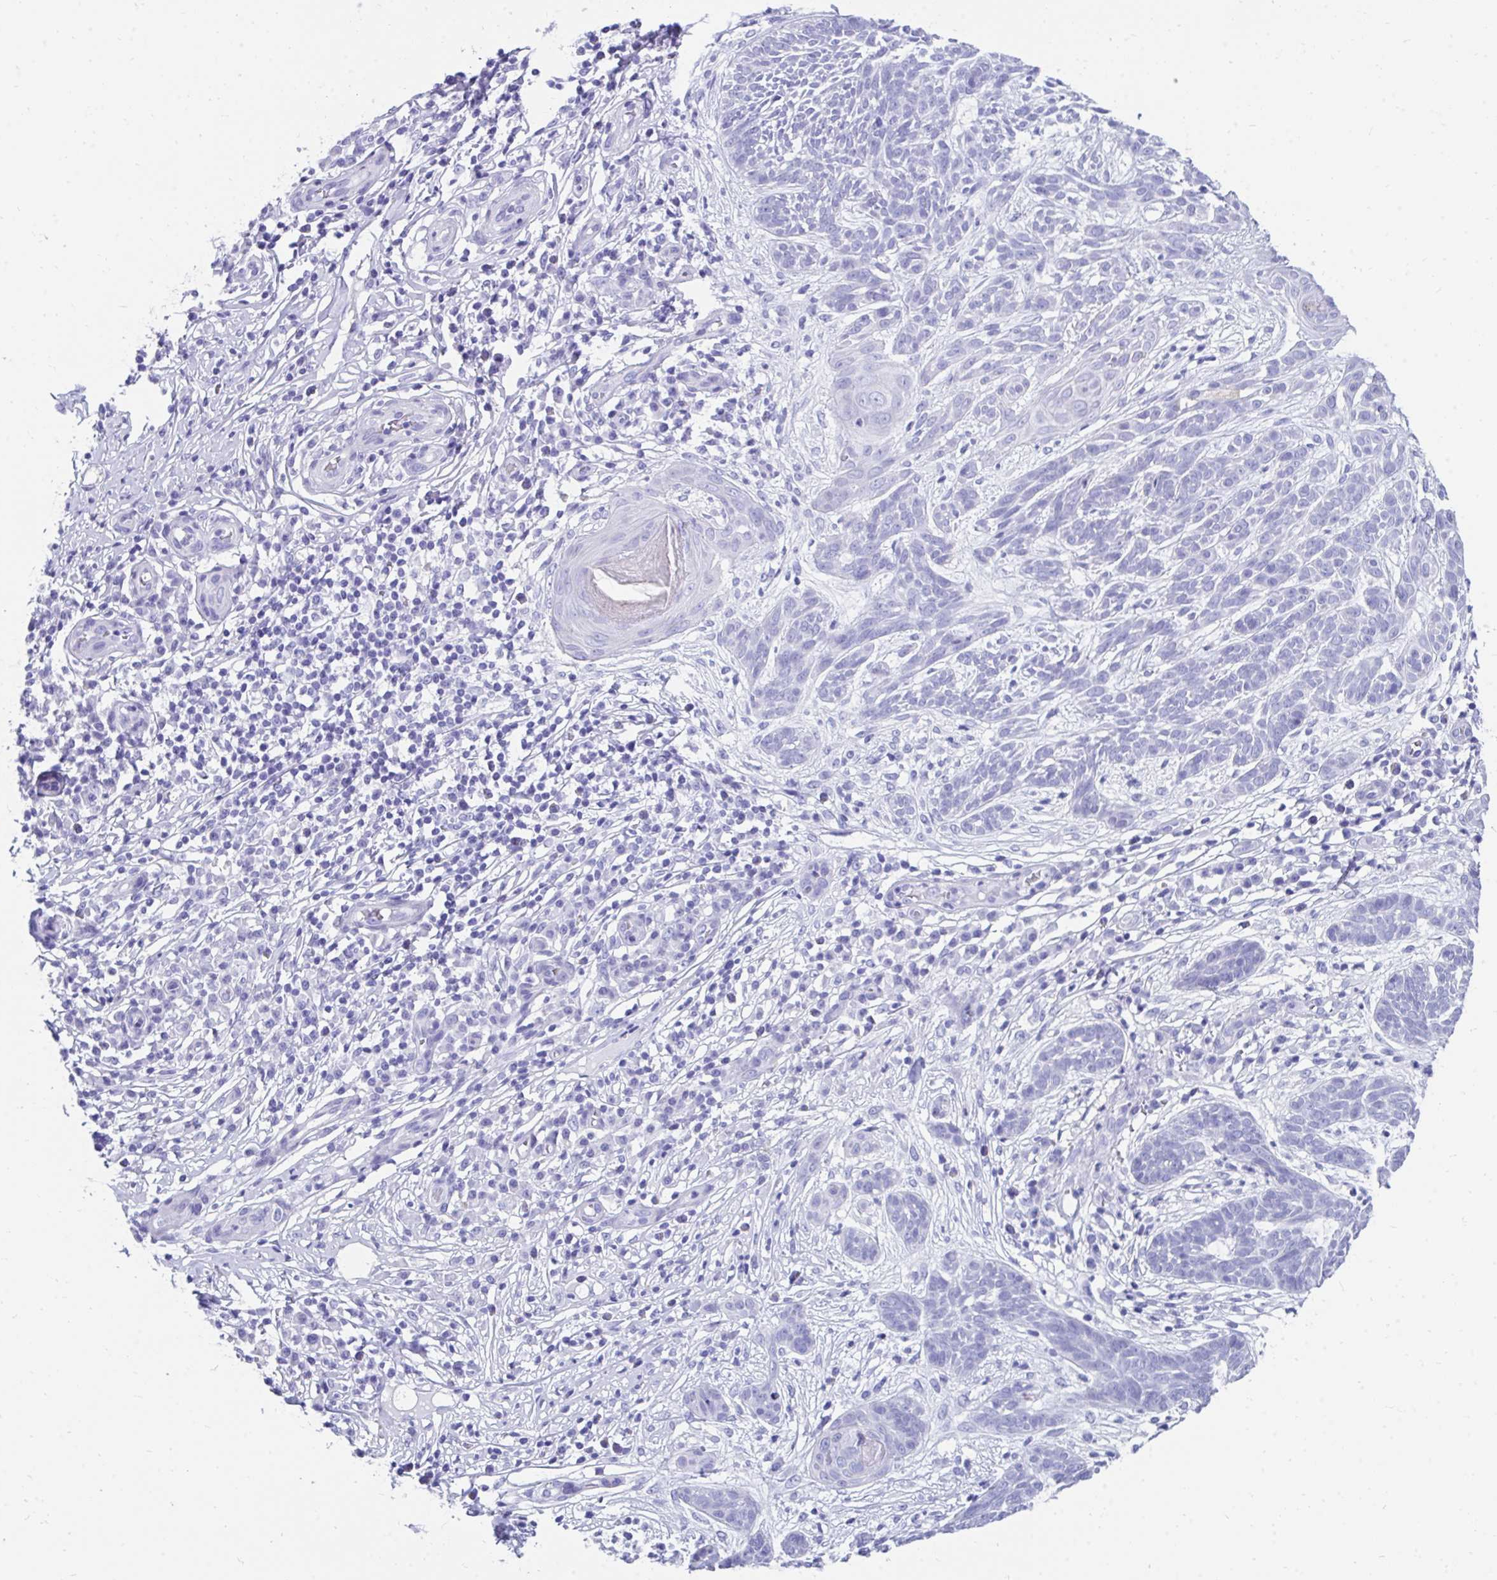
{"staining": {"intensity": "negative", "quantity": "none", "location": "none"}, "tissue": "skin cancer", "cell_type": "Tumor cells", "image_type": "cancer", "snomed": [{"axis": "morphology", "description": "Basal cell carcinoma"}, {"axis": "topography", "description": "Skin"}, {"axis": "topography", "description": "Skin, foot"}], "caption": "Tumor cells are negative for brown protein staining in skin cancer (basal cell carcinoma). (DAB (3,3'-diaminobenzidine) immunohistochemistry visualized using brightfield microscopy, high magnification).", "gene": "HGD", "patient": {"sex": "female", "age": 86}}